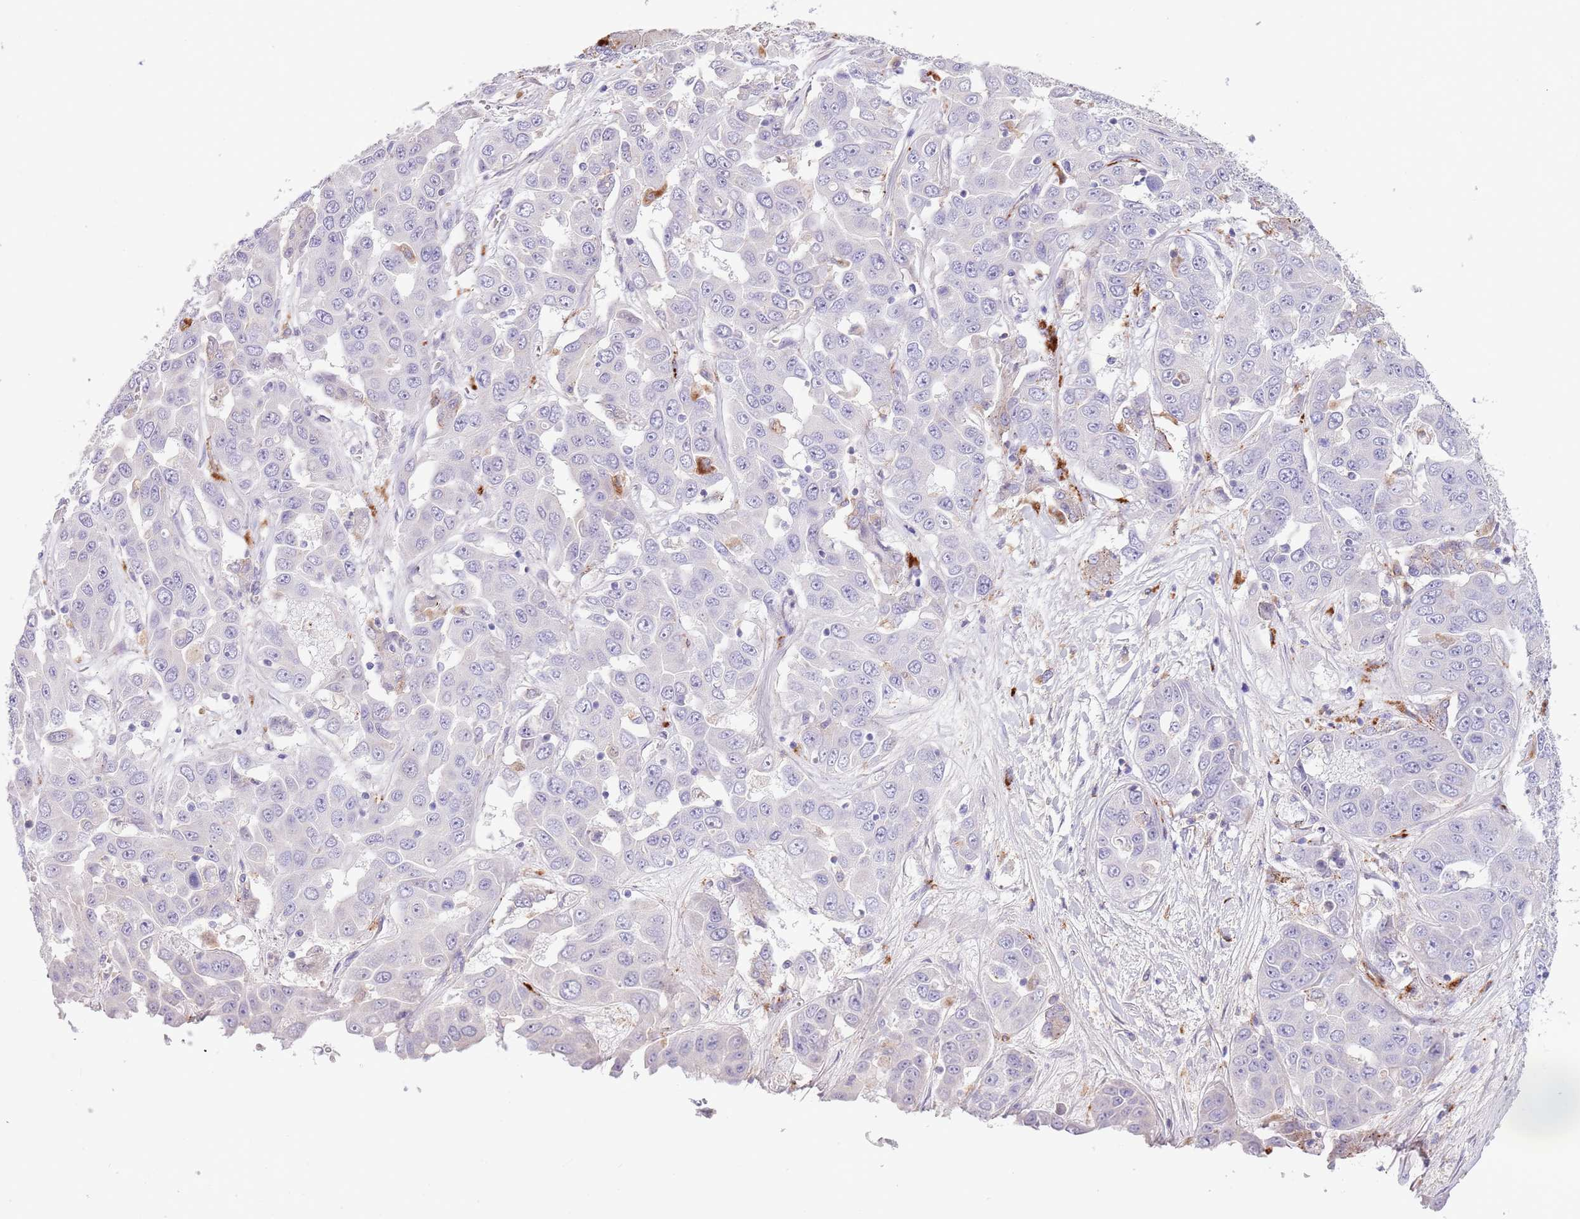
{"staining": {"intensity": "negative", "quantity": "none", "location": "none"}, "tissue": "liver cancer", "cell_type": "Tumor cells", "image_type": "cancer", "snomed": [{"axis": "morphology", "description": "Cholangiocarcinoma"}, {"axis": "topography", "description": "Liver"}], "caption": "Human liver cancer stained for a protein using immunohistochemistry demonstrates no expression in tumor cells.", "gene": "ABHD17A", "patient": {"sex": "female", "age": 52}}